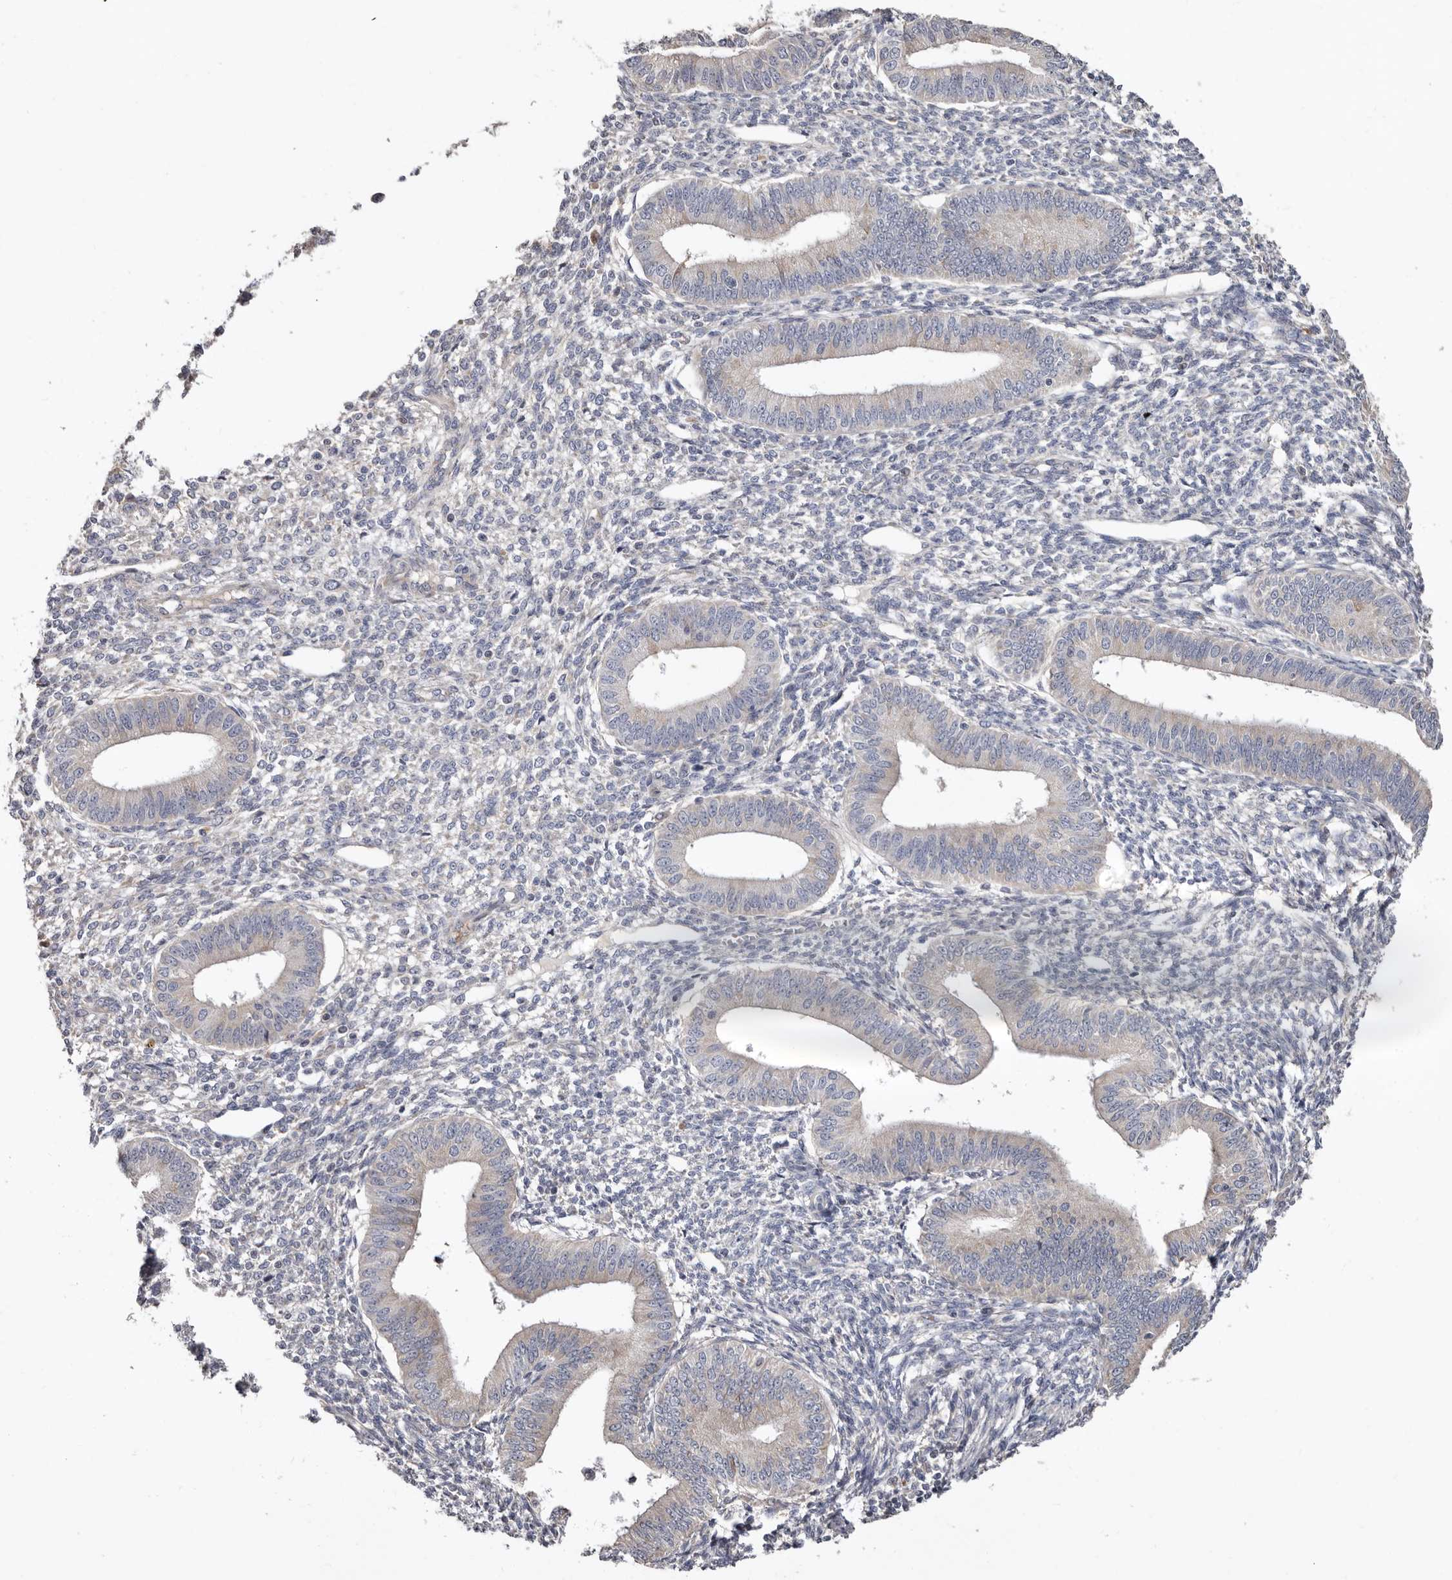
{"staining": {"intensity": "negative", "quantity": "none", "location": "none"}, "tissue": "endometrium", "cell_type": "Cells in endometrial stroma", "image_type": "normal", "snomed": [{"axis": "morphology", "description": "Normal tissue, NOS"}, {"axis": "topography", "description": "Endometrium"}], "caption": "IHC image of benign endometrium: human endometrium stained with DAB displays no significant protein positivity in cells in endometrial stroma. (DAB immunohistochemistry visualized using brightfield microscopy, high magnification).", "gene": "ASIC5", "patient": {"sex": "female", "age": 46}}